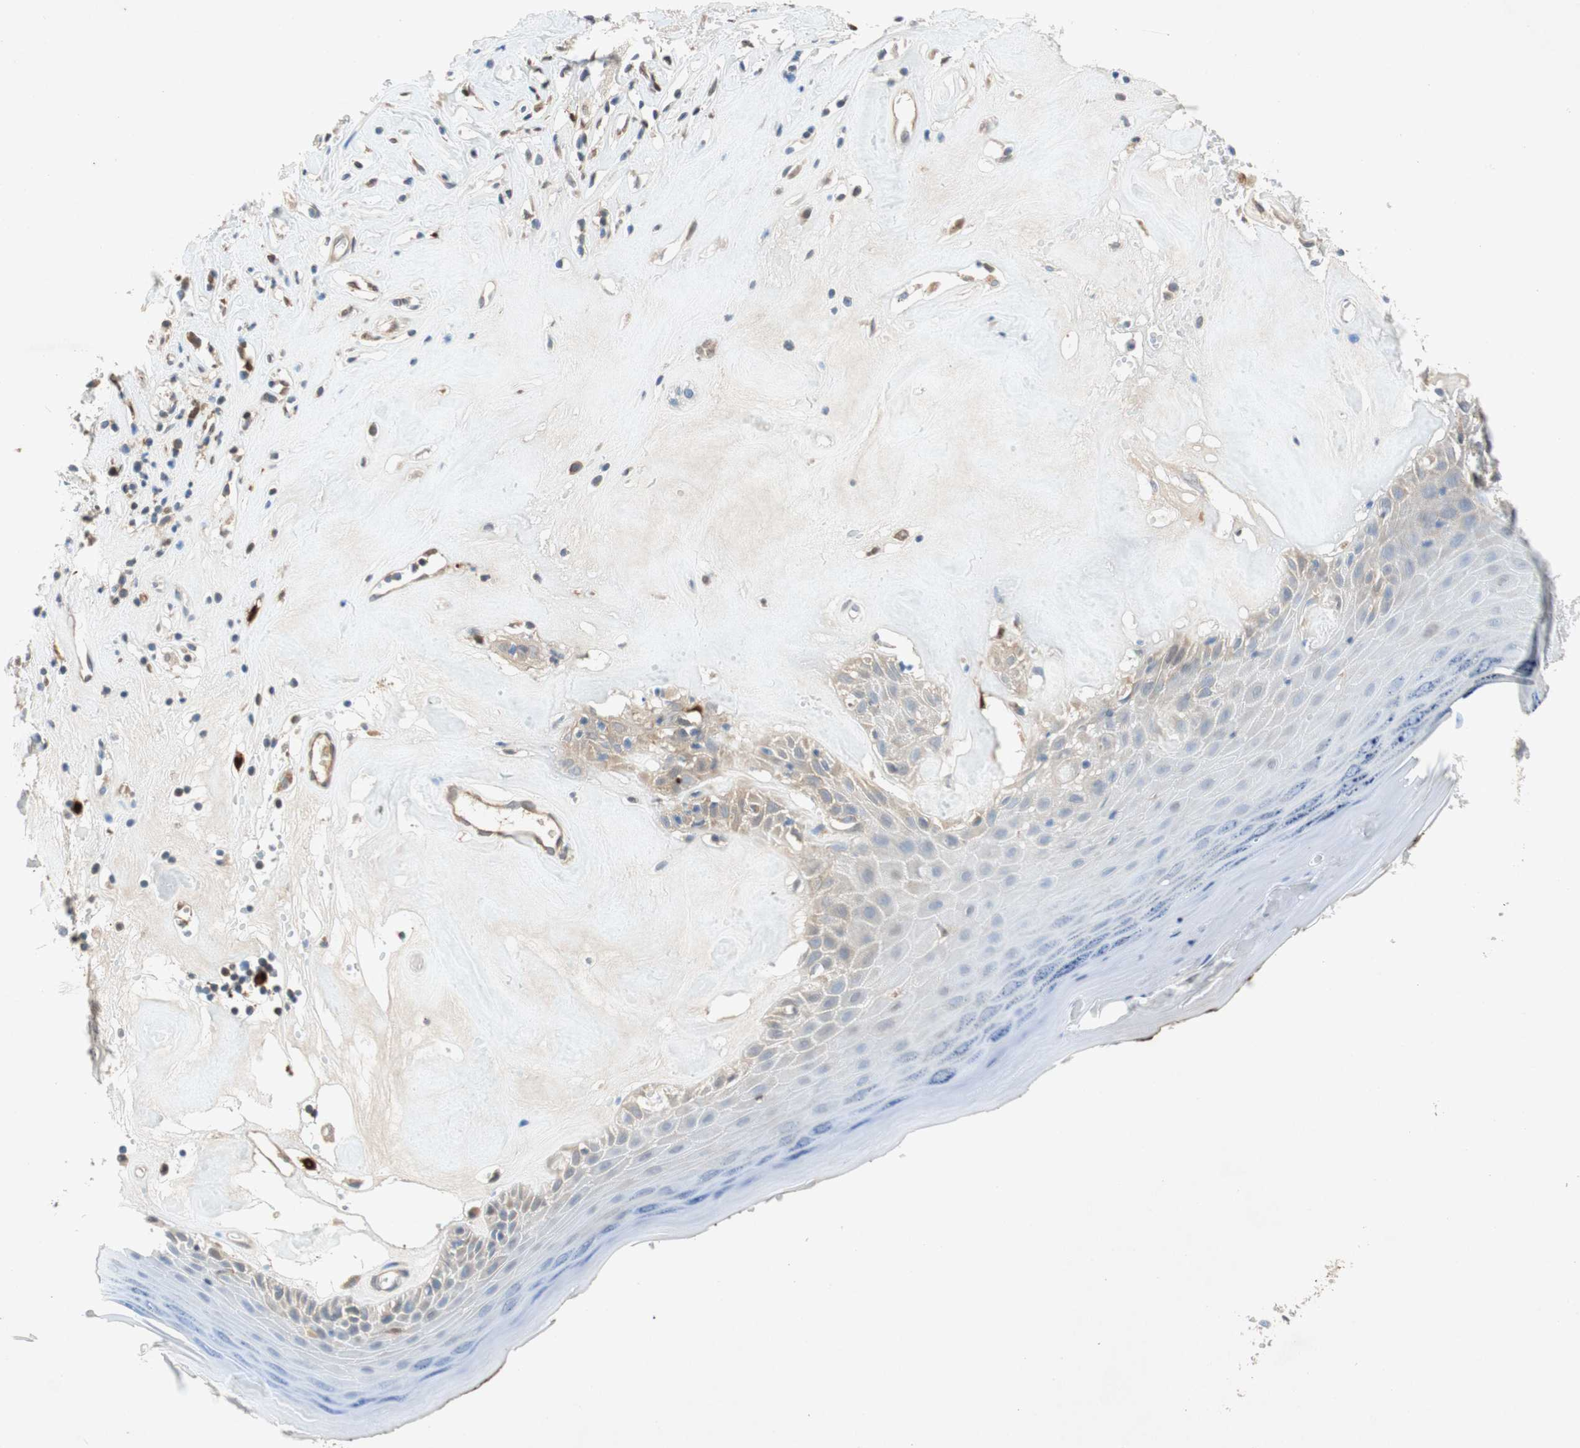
{"staining": {"intensity": "weak", "quantity": "<25%", "location": "cytoplasmic/membranous,nuclear"}, "tissue": "skin", "cell_type": "Epidermal cells", "image_type": "normal", "snomed": [{"axis": "morphology", "description": "Normal tissue, NOS"}, {"axis": "morphology", "description": "Inflammation, NOS"}, {"axis": "topography", "description": "Vulva"}], "caption": "Immunohistochemistry (IHC) micrograph of benign human skin stained for a protein (brown), which shows no positivity in epidermal cells.", "gene": "RELB", "patient": {"sex": "female", "age": 84}}